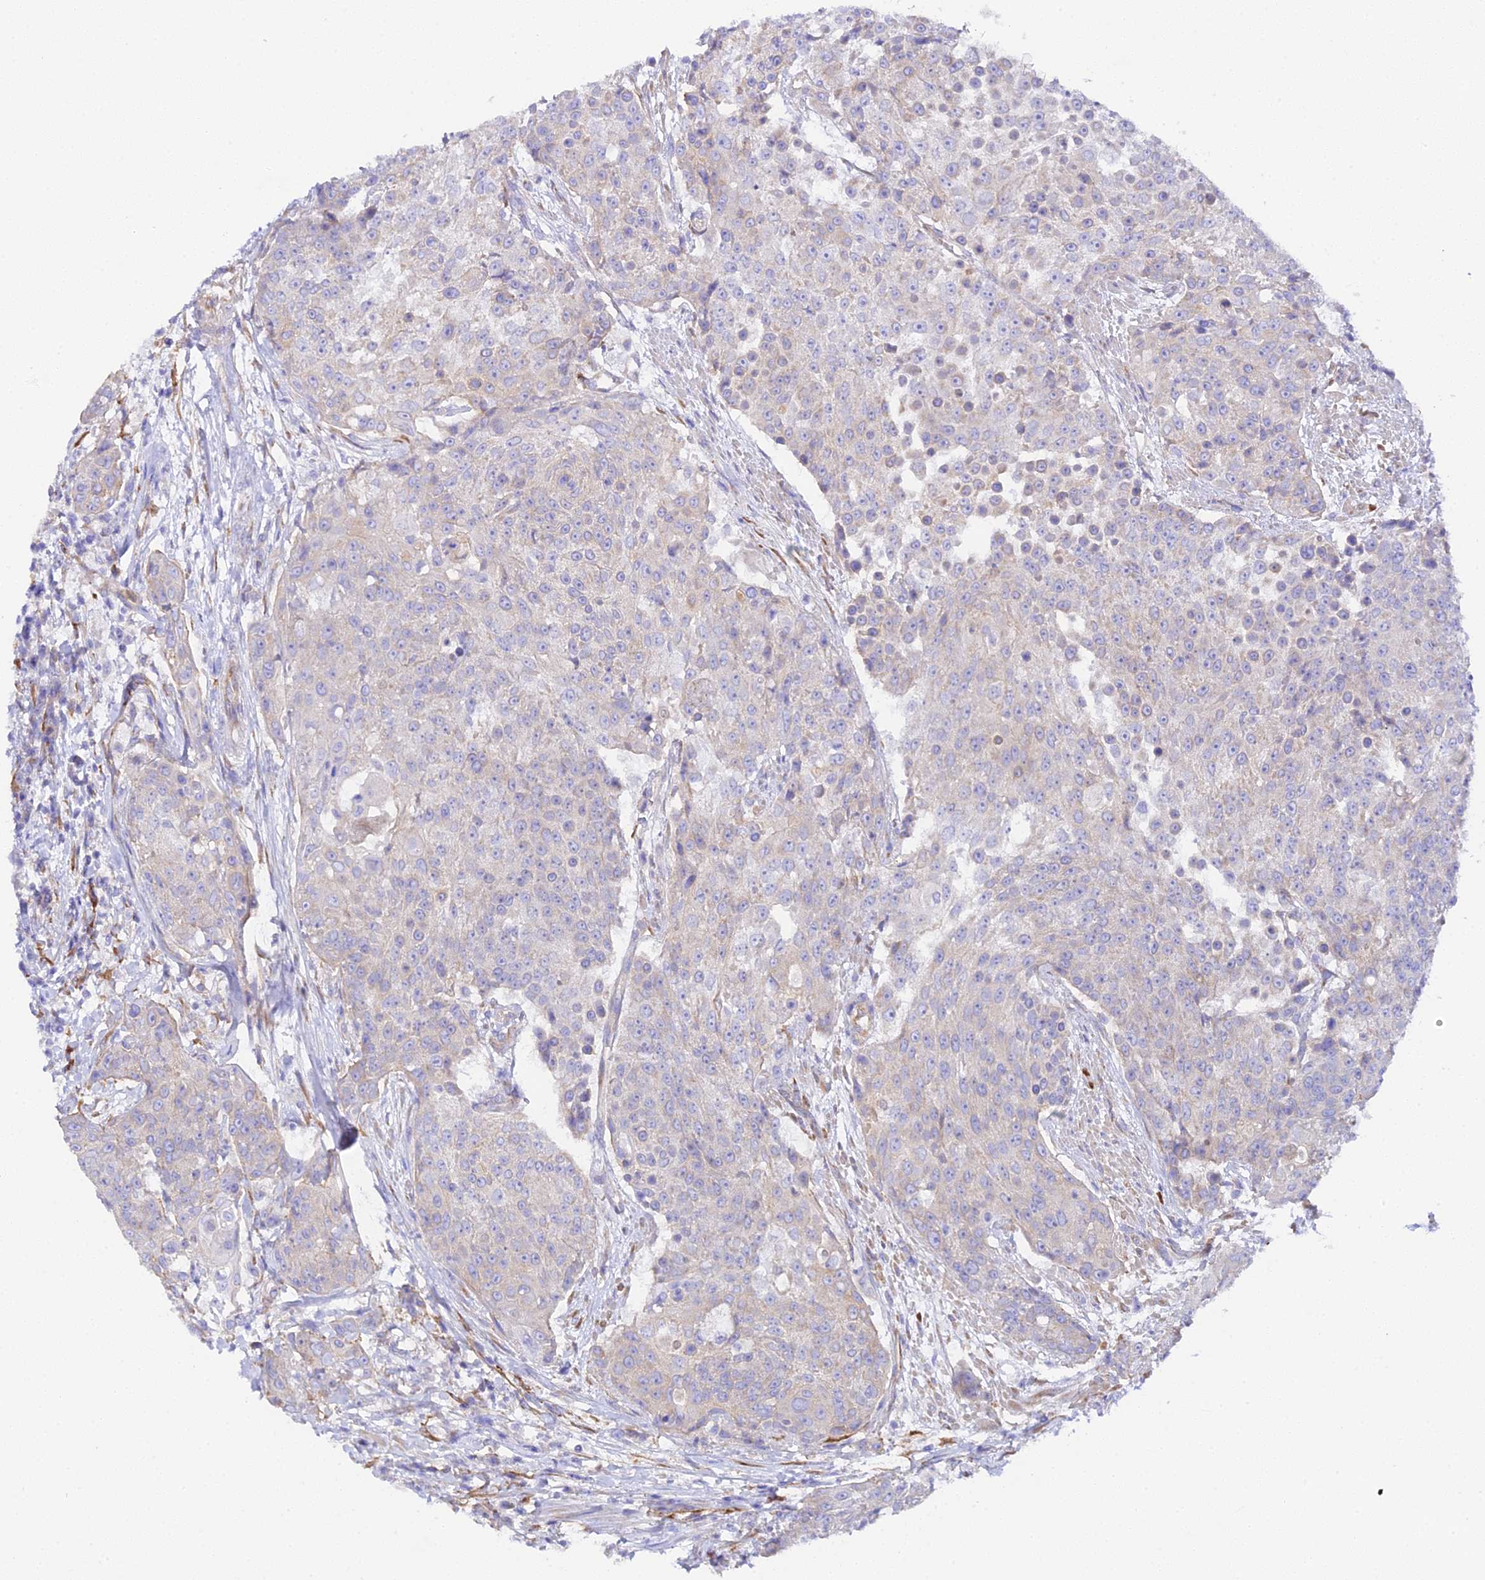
{"staining": {"intensity": "negative", "quantity": "none", "location": "none"}, "tissue": "urothelial cancer", "cell_type": "Tumor cells", "image_type": "cancer", "snomed": [{"axis": "morphology", "description": "Urothelial carcinoma, High grade"}, {"axis": "topography", "description": "Urinary bladder"}], "caption": "The IHC histopathology image has no significant expression in tumor cells of urothelial carcinoma (high-grade) tissue.", "gene": "CFAP45", "patient": {"sex": "female", "age": 63}}